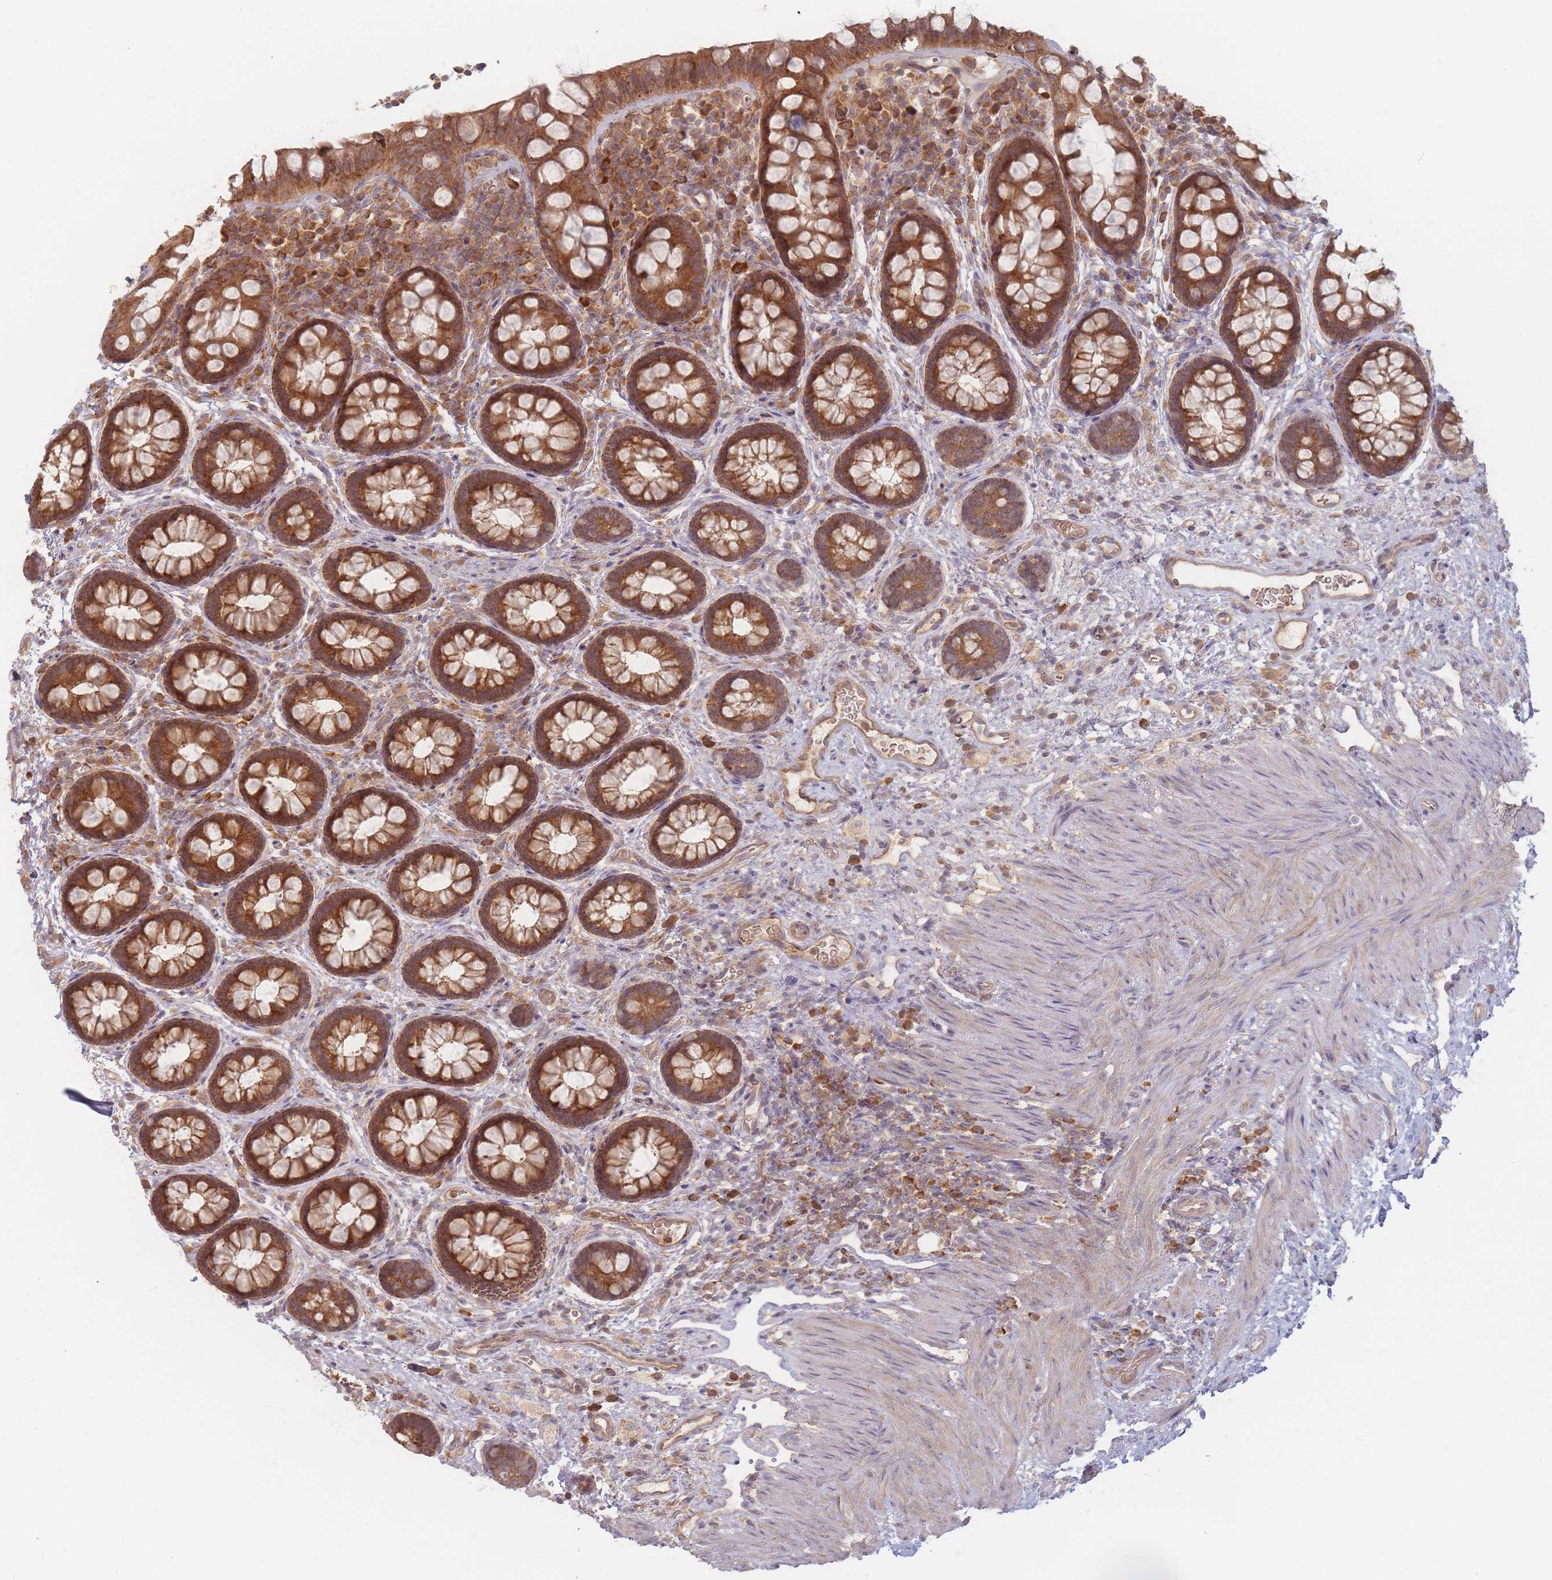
{"staining": {"intensity": "strong", "quantity": ">75%", "location": "cytoplasmic/membranous"}, "tissue": "rectum", "cell_type": "Glandular cells", "image_type": "normal", "snomed": [{"axis": "morphology", "description": "Normal tissue, NOS"}, {"axis": "topography", "description": "Rectum"}, {"axis": "topography", "description": "Peripheral nerve tissue"}], "caption": "Rectum stained with DAB immunohistochemistry displays high levels of strong cytoplasmic/membranous staining in approximately >75% of glandular cells.", "gene": "SLC35F3", "patient": {"sex": "female", "age": 69}}